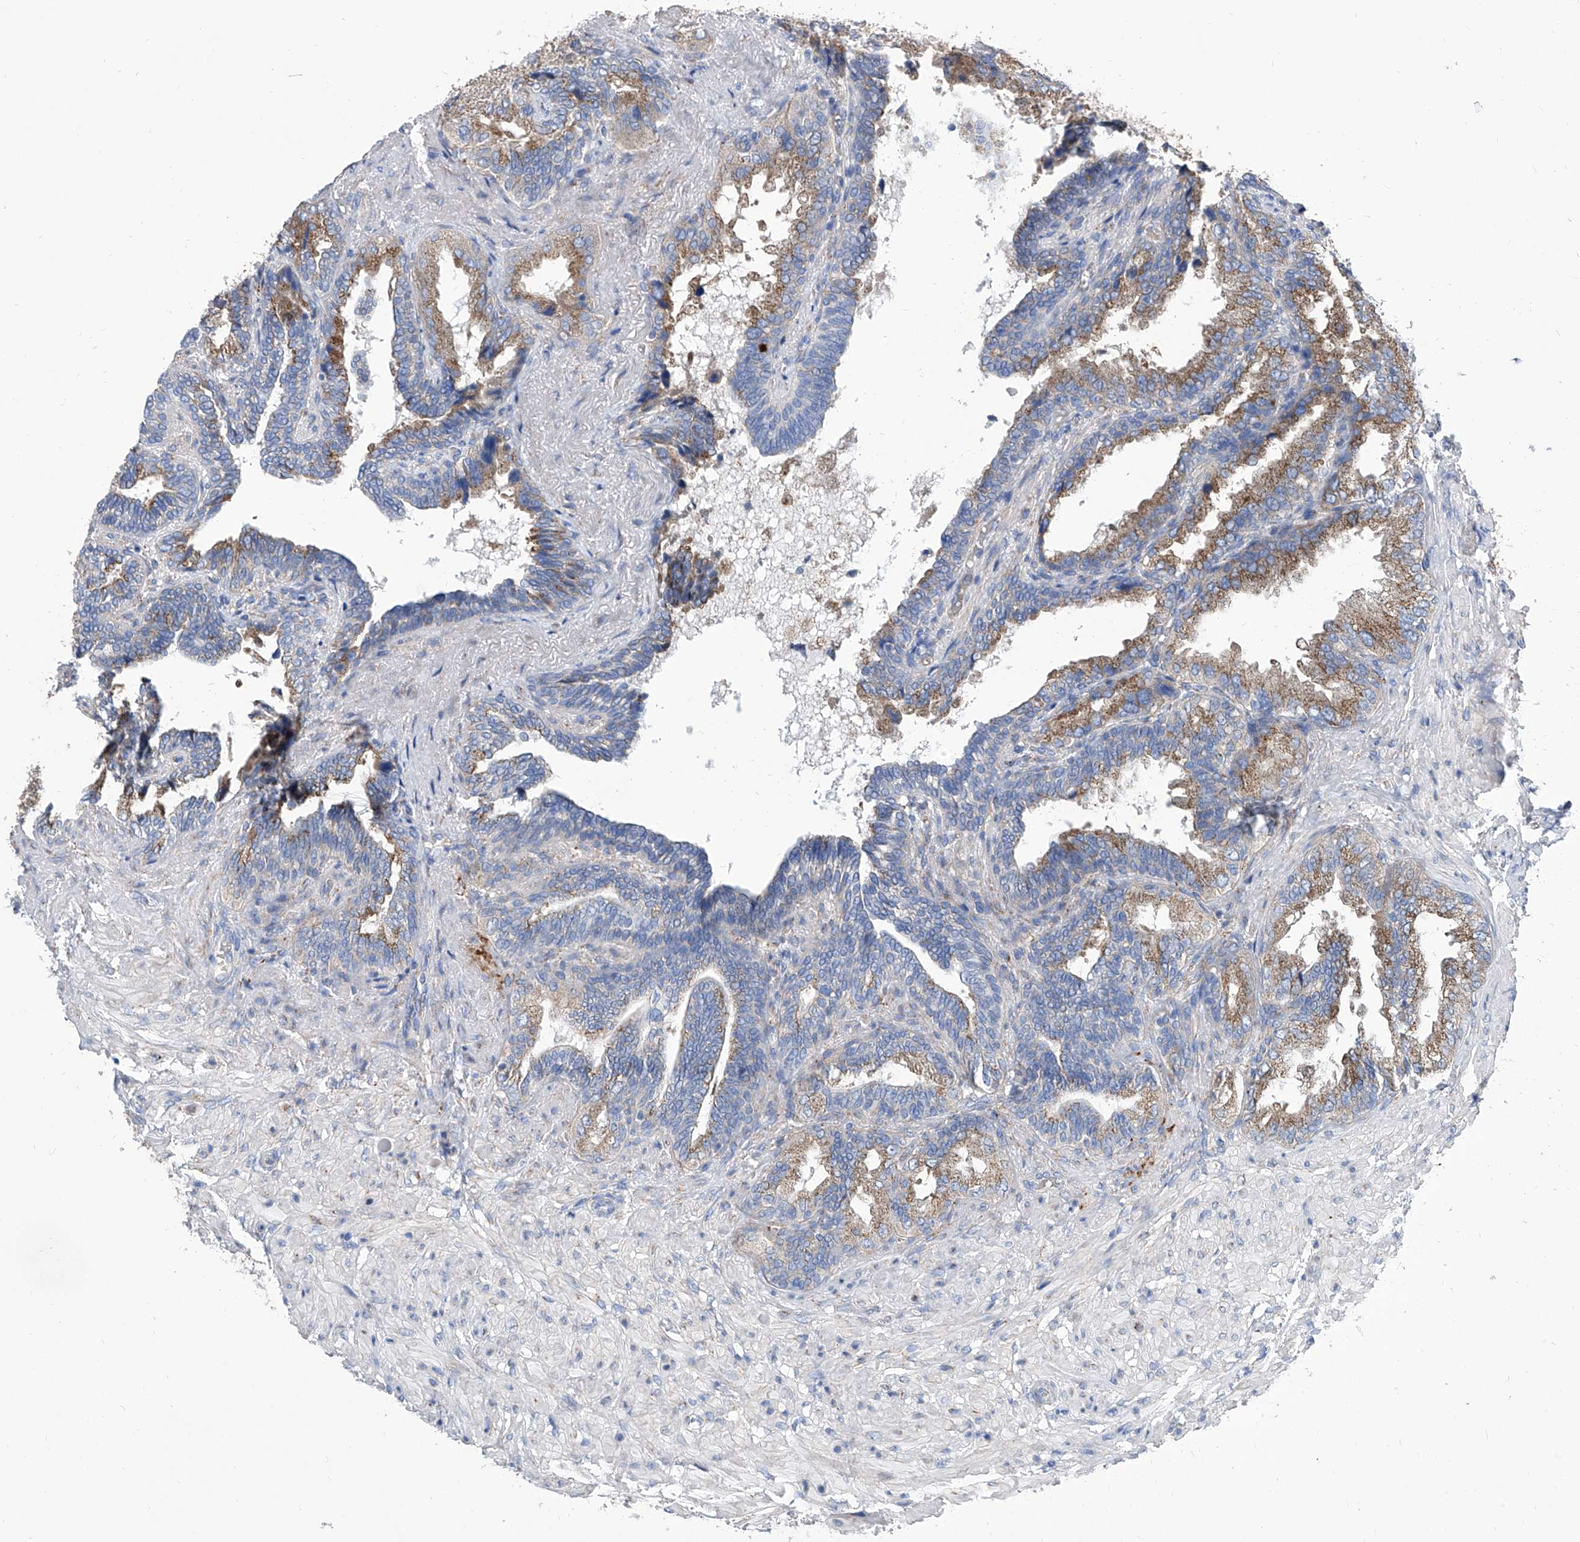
{"staining": {"intensity": "moderate", "quantity": "25%-75%", "location": "cytoplasmic/membranous"}, "tissue": "seminal vesicle", "cell_type": "Glandular cells", "image_type": "normal", "snomed": [{"axis": "morphology", "description": "Normal tissue, NOS"}, {"axis": "topography", "description": "Seminal veicle"}, {"axis": "topography", "description": "Peripheral nerve tissue"}], "caption": "Immunohistochemical staining of benign seminal vesicle displays medium levels of moderate cytoplasmic/membranous staining in about 25%-75% of glandular cells.", "gene": "TJAP1", "patient": {"sex": "male", "age": 63}}